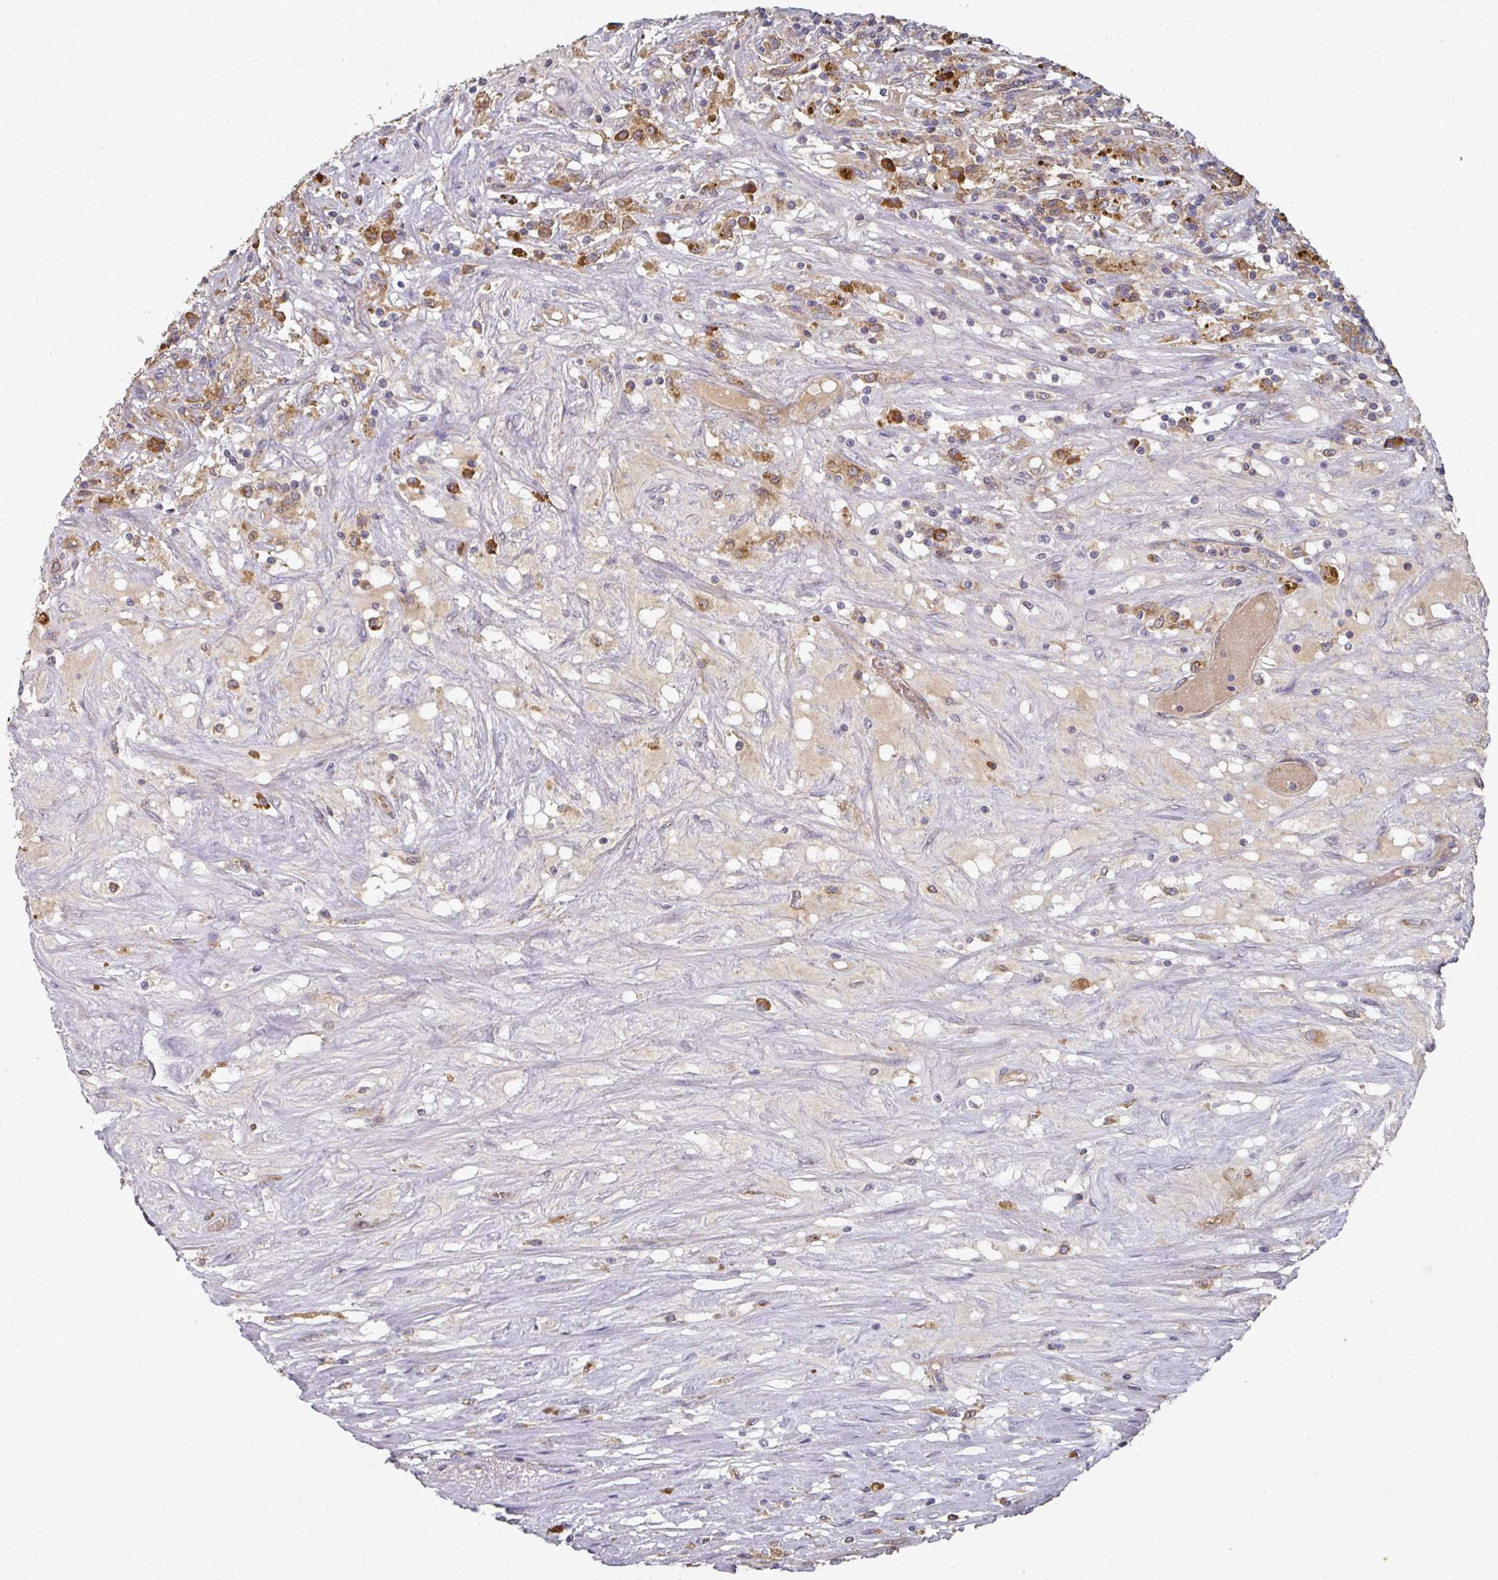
{"staining": {"intensity": "moderate", "quantity": ">75%", "location": "cytoplasmic/membranous"}, "tissue": "renal cancer", "cell_type": "Tumor cells", "image_type": "cancer", "snomed": [{"axis": "morphology", "description": "Adenocarcinoma, NOS"}, {"axis": "topography", "description": "Kidney"}], "caption": "Renal cancer (adenocarcinoma) stained with a protein marker demonstrates moderate staining in tumor cells.", "gene": "EDEM2", "patient": {"sex": "female", "age": 67}}